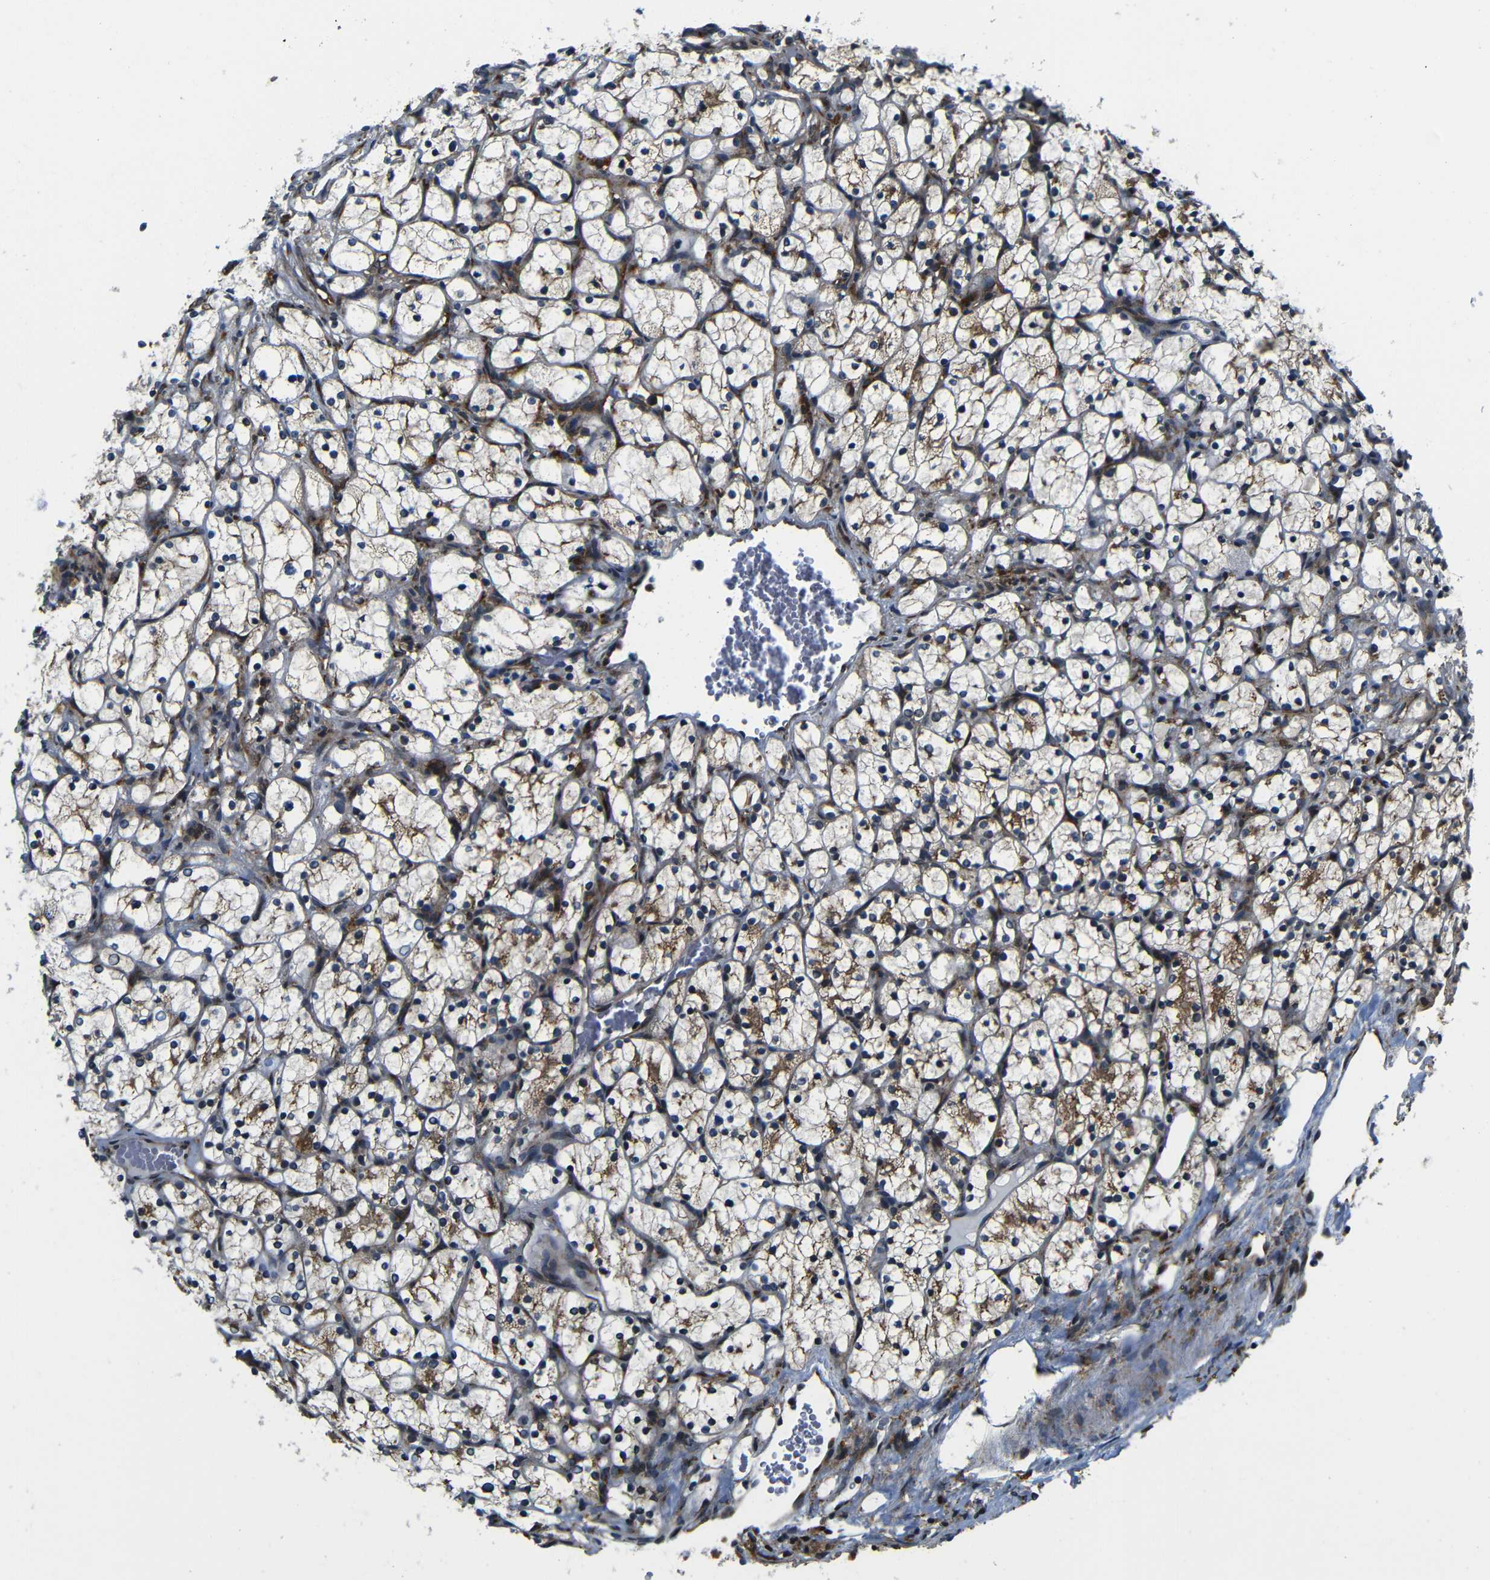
{"staining": {"intensity": "moderate", "quantity": ">75%", "location": "cytoplasmic/membranous"}, "tissue": "renal cancer", "cell_type": "Tumor cells", "image_type": "cancer", "snomed": [{"axis": "morphology", "description": "Adenocarcinoma, NOS"}, {"axis": "topography", "description": "Kidney"}], "caption": "IHC image of neoplastic tissue: human renal cancer (adenocarcinoma) stained using immunohistochemistry (IHC) displays medium levels of moderate protein expression localized specifically in the cytoplasmic/membranous of tumor cells, appearing as a cytoplasmic/membranous brown color.", "gene": "ABCE1", "patient": {"sex": "female", "age": 69}}